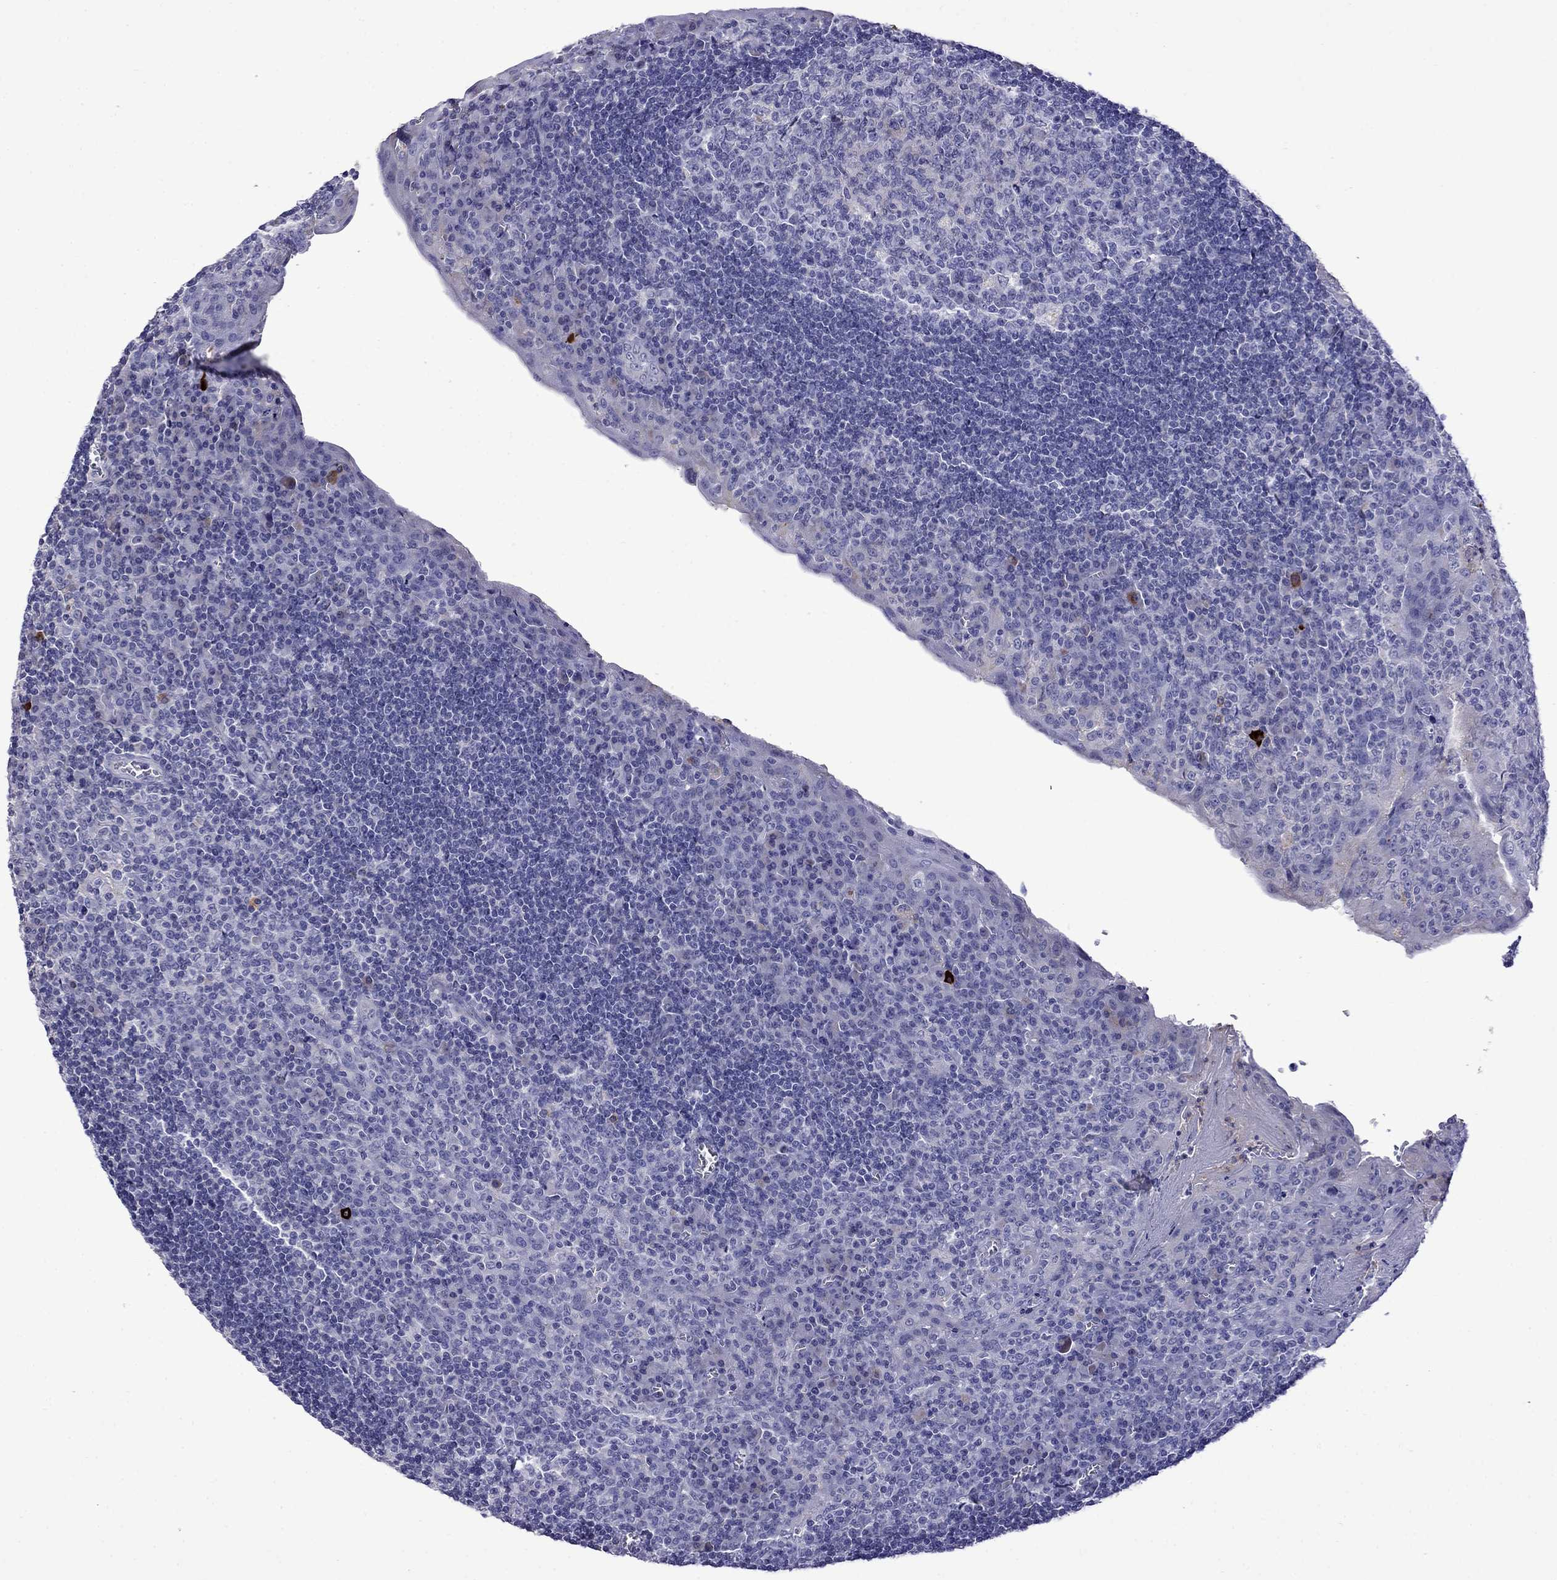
{"staining": {"intensity": "negative", "quantity": "none", "location": "none"}, "tissue": "tonsil", "cell_type": "Germinal center cells", "image_type": "normal", "snomed": [{"axis": "morphology", "description": "Normal tissue, NOS"}, {"axis": "topography", "description": "Tonsil"}], "caption": "Tonsil stained for a protein using immunohistochemistry (IHC) demonstrates no staining germinal center cells.", "gene": "STAR", "patient": {"sex": "female", "age": 13}}